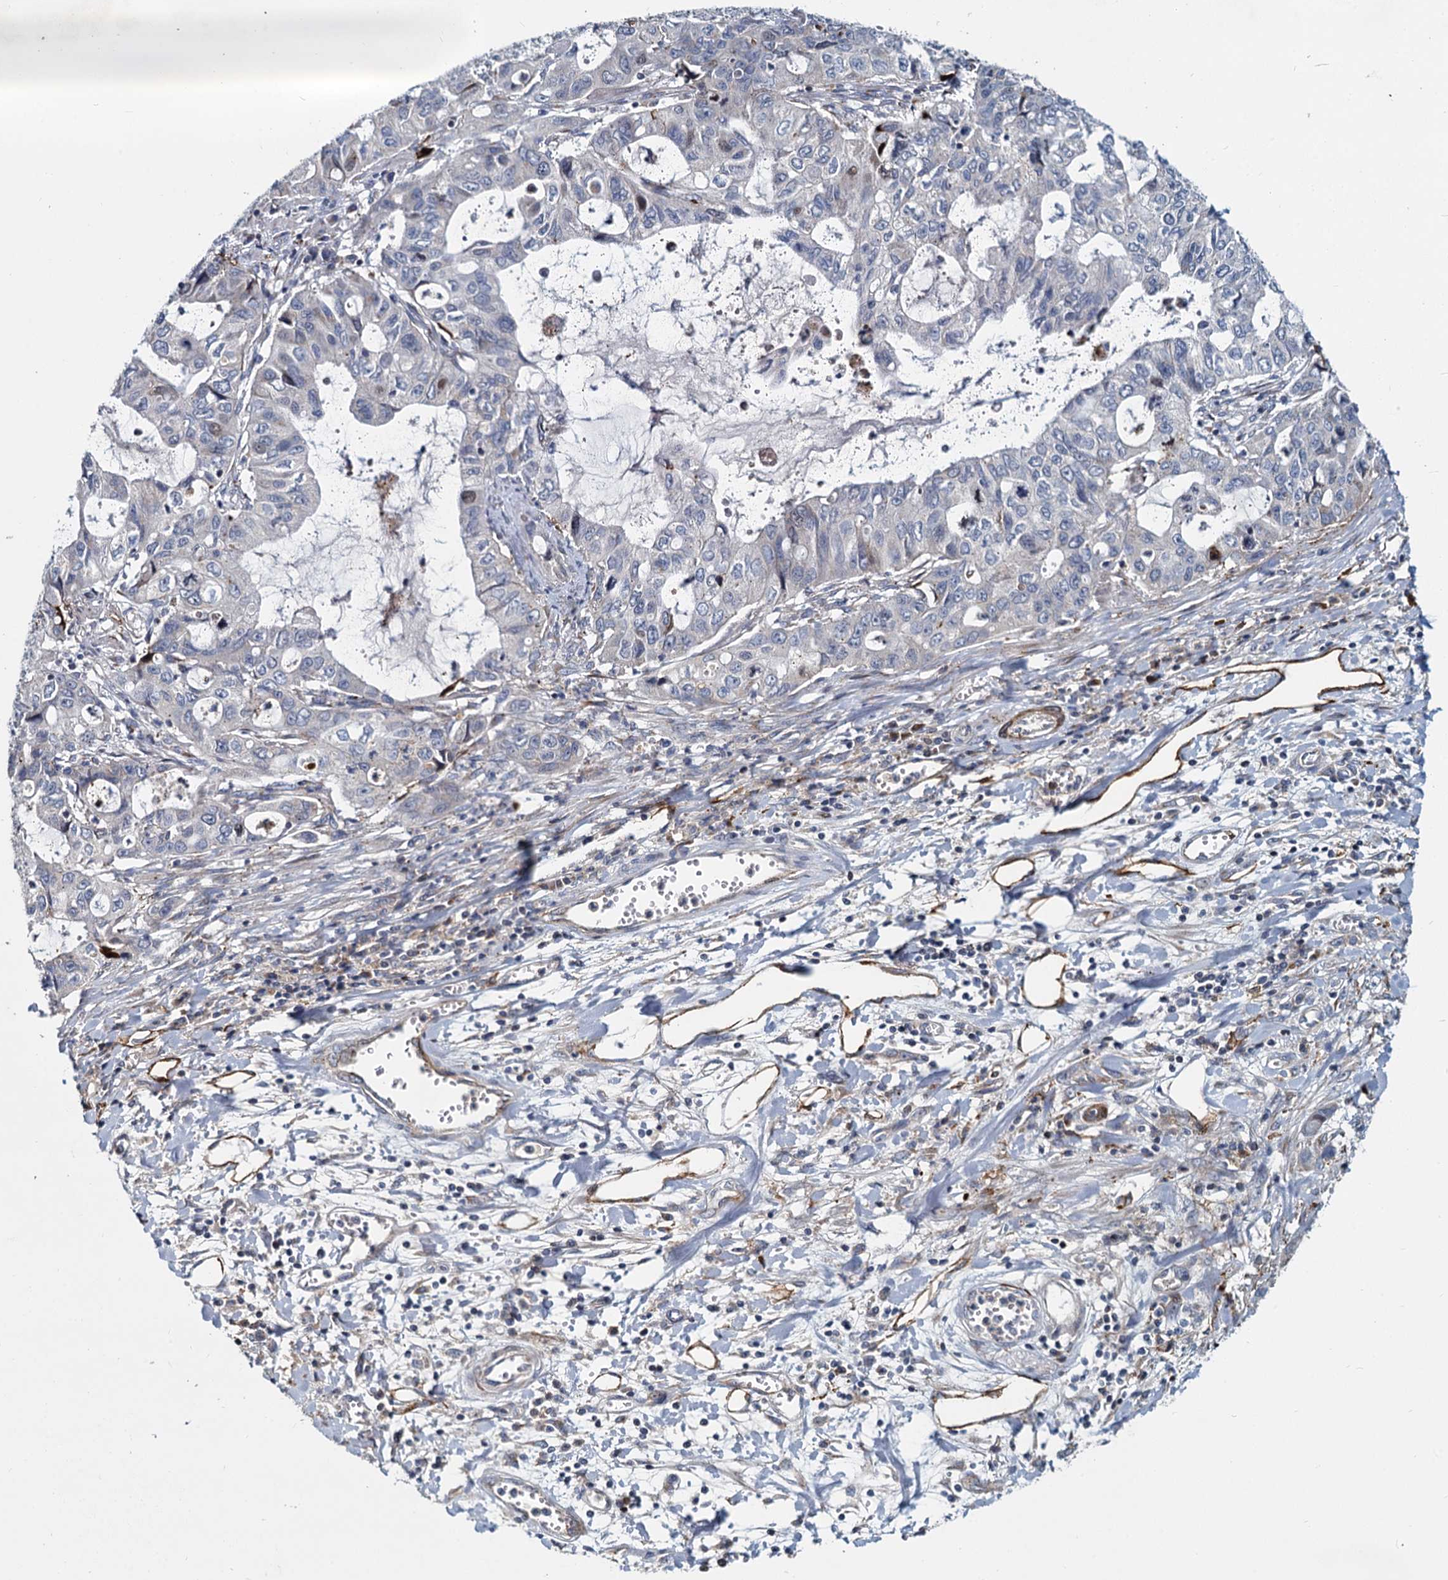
{"staining": {"intensity": "moderate", "quantity": "<25%", "location": "cytoplasmic/membranous"}, "tissue": "stomach cancer", "cell_type": "Tumor cells", "image_type": "cancer", "snomed": [{"axis": "morphology", "description": "Adenocarcinoma, NOS"}, {"axis": "topography", "description": "Stomach, upper"}], "caption": "About <25% of tumor cells in human adenocarcinoma (stomach) demonstrate moderate cytoplasmic/membranous protein staining as visualized by brown immunohistochemical staining.", "gene": "DCUN1D2", "patient": {"sex": "female", "age": 52}}